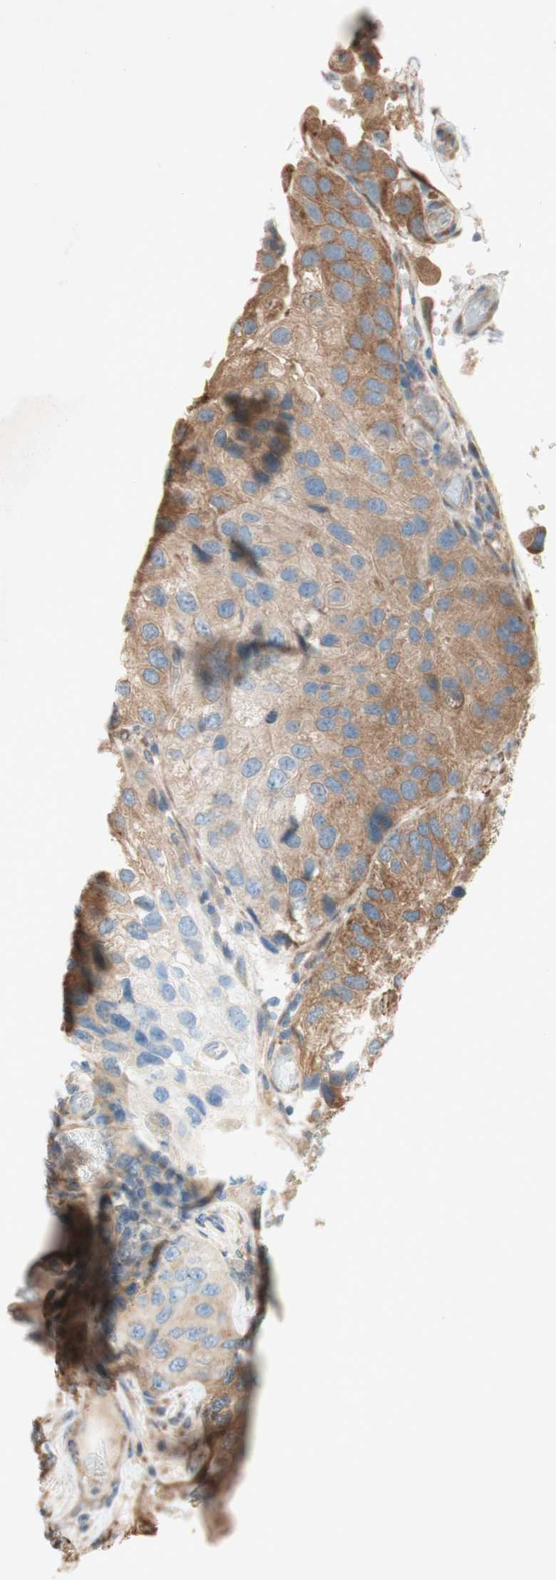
{"staining": {"intensity": "moderate", "quantity": ">75%", "location": "cytoplasmic/membranous"}, "tissue": "urothelial cancer", "cell_type": "Tumor cells", "image_type": "cancer", "snomed": [{"axis": "morphology", "description": "Urothelial carcinoma, High grade"}, {"axis": "topography", "description": "Urinary bladder"}], "caption": "Immunohistochemical staining of human urothelial cancer displays medium levels of moderate cytoplasmic/membranous protein staining in approximately >75% of tumor cells. (Stains: DAB in brown, nuclei in blue, Microscopy: brightfield microscopy at high magnification).", "gene": "SOCS2", "patient": {"sex": "female", "age": 64}}